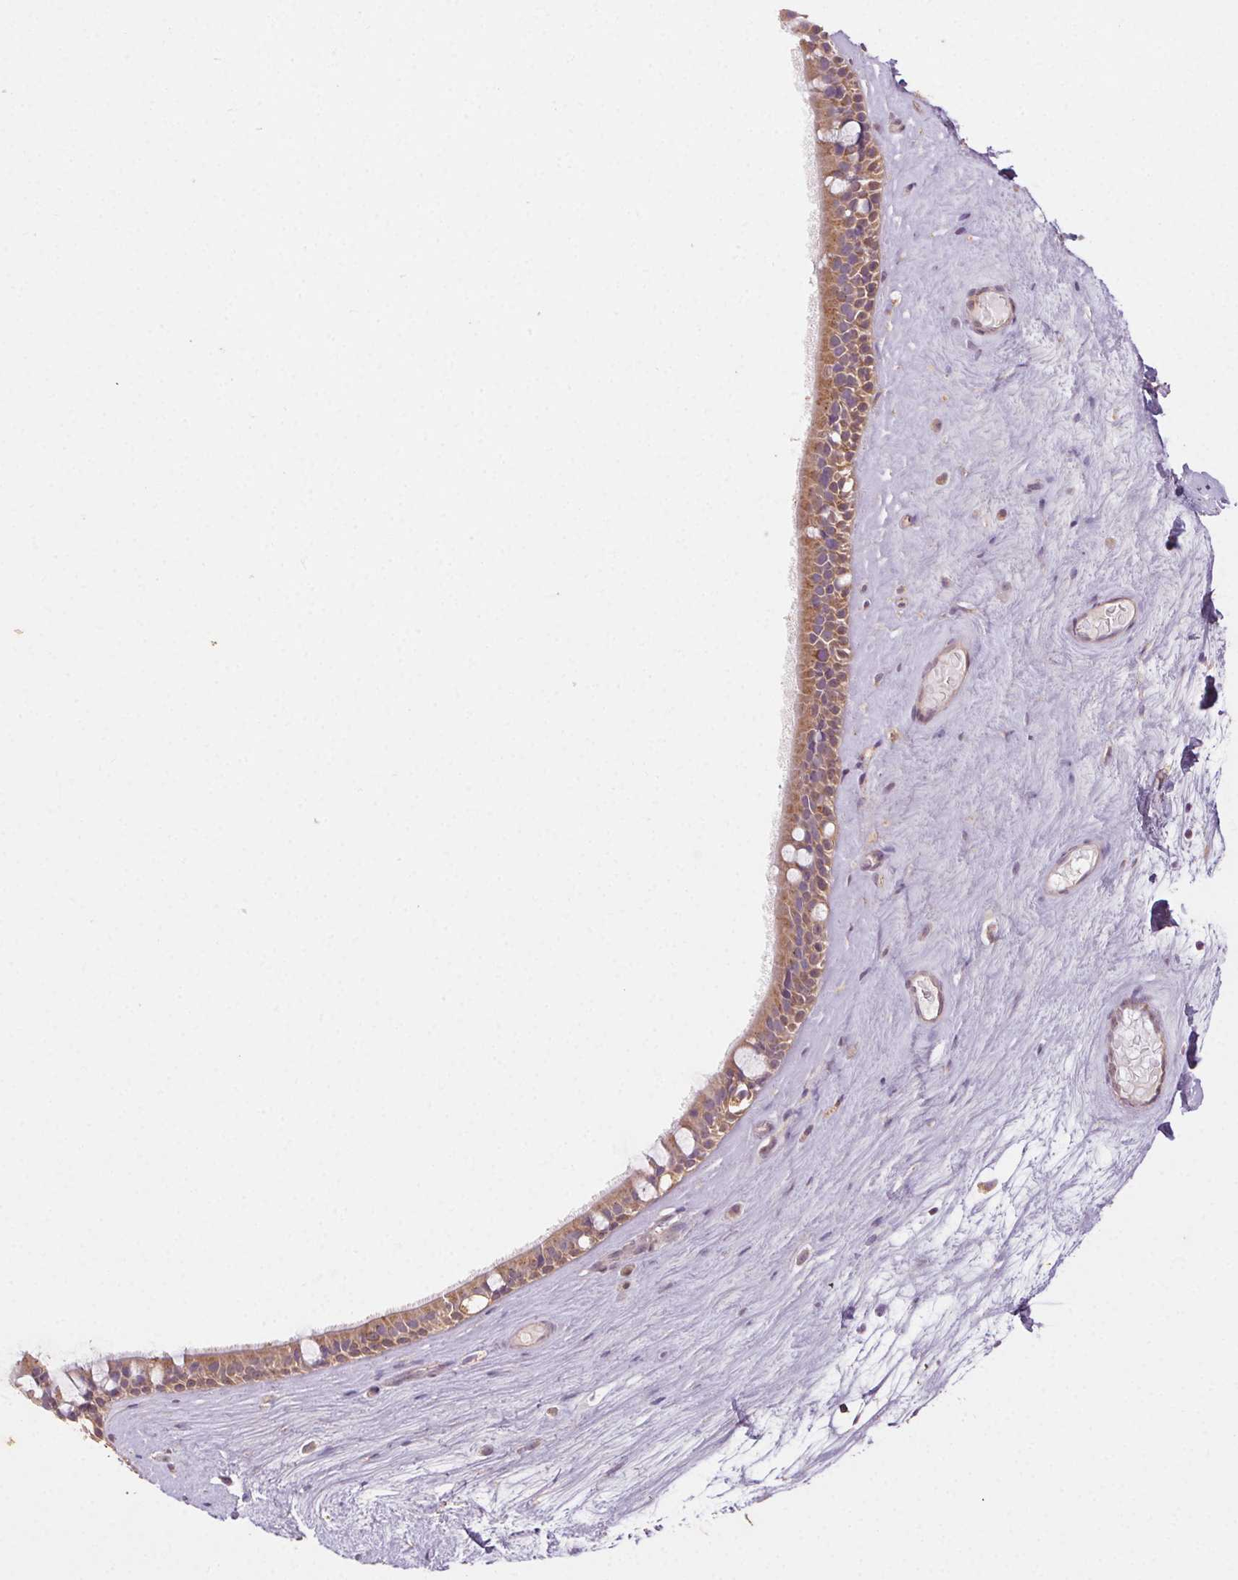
{"staining": {"intensity": "weak", "quantity": ">75%", "location": "cytoplasmic/membranous"}, "tissue": "nasopharynx", "cell_type": "Respiratory epithelial cells", "image_type": "normal", "snomed": [{"axis": "morphology", "description": "Normal tissue, NOS"}, {"axis": "topography", "description": "Nasopharynx"}], "caption": "This histopathology image shows IHC staining of unremarkable nasopharynx, with low weak cytoplasmic/membranous expression in approximately >75% of respiratory epithelial cells.", "gene": "FNBP1L", "patient": {"sex": "male", "age": 68}}